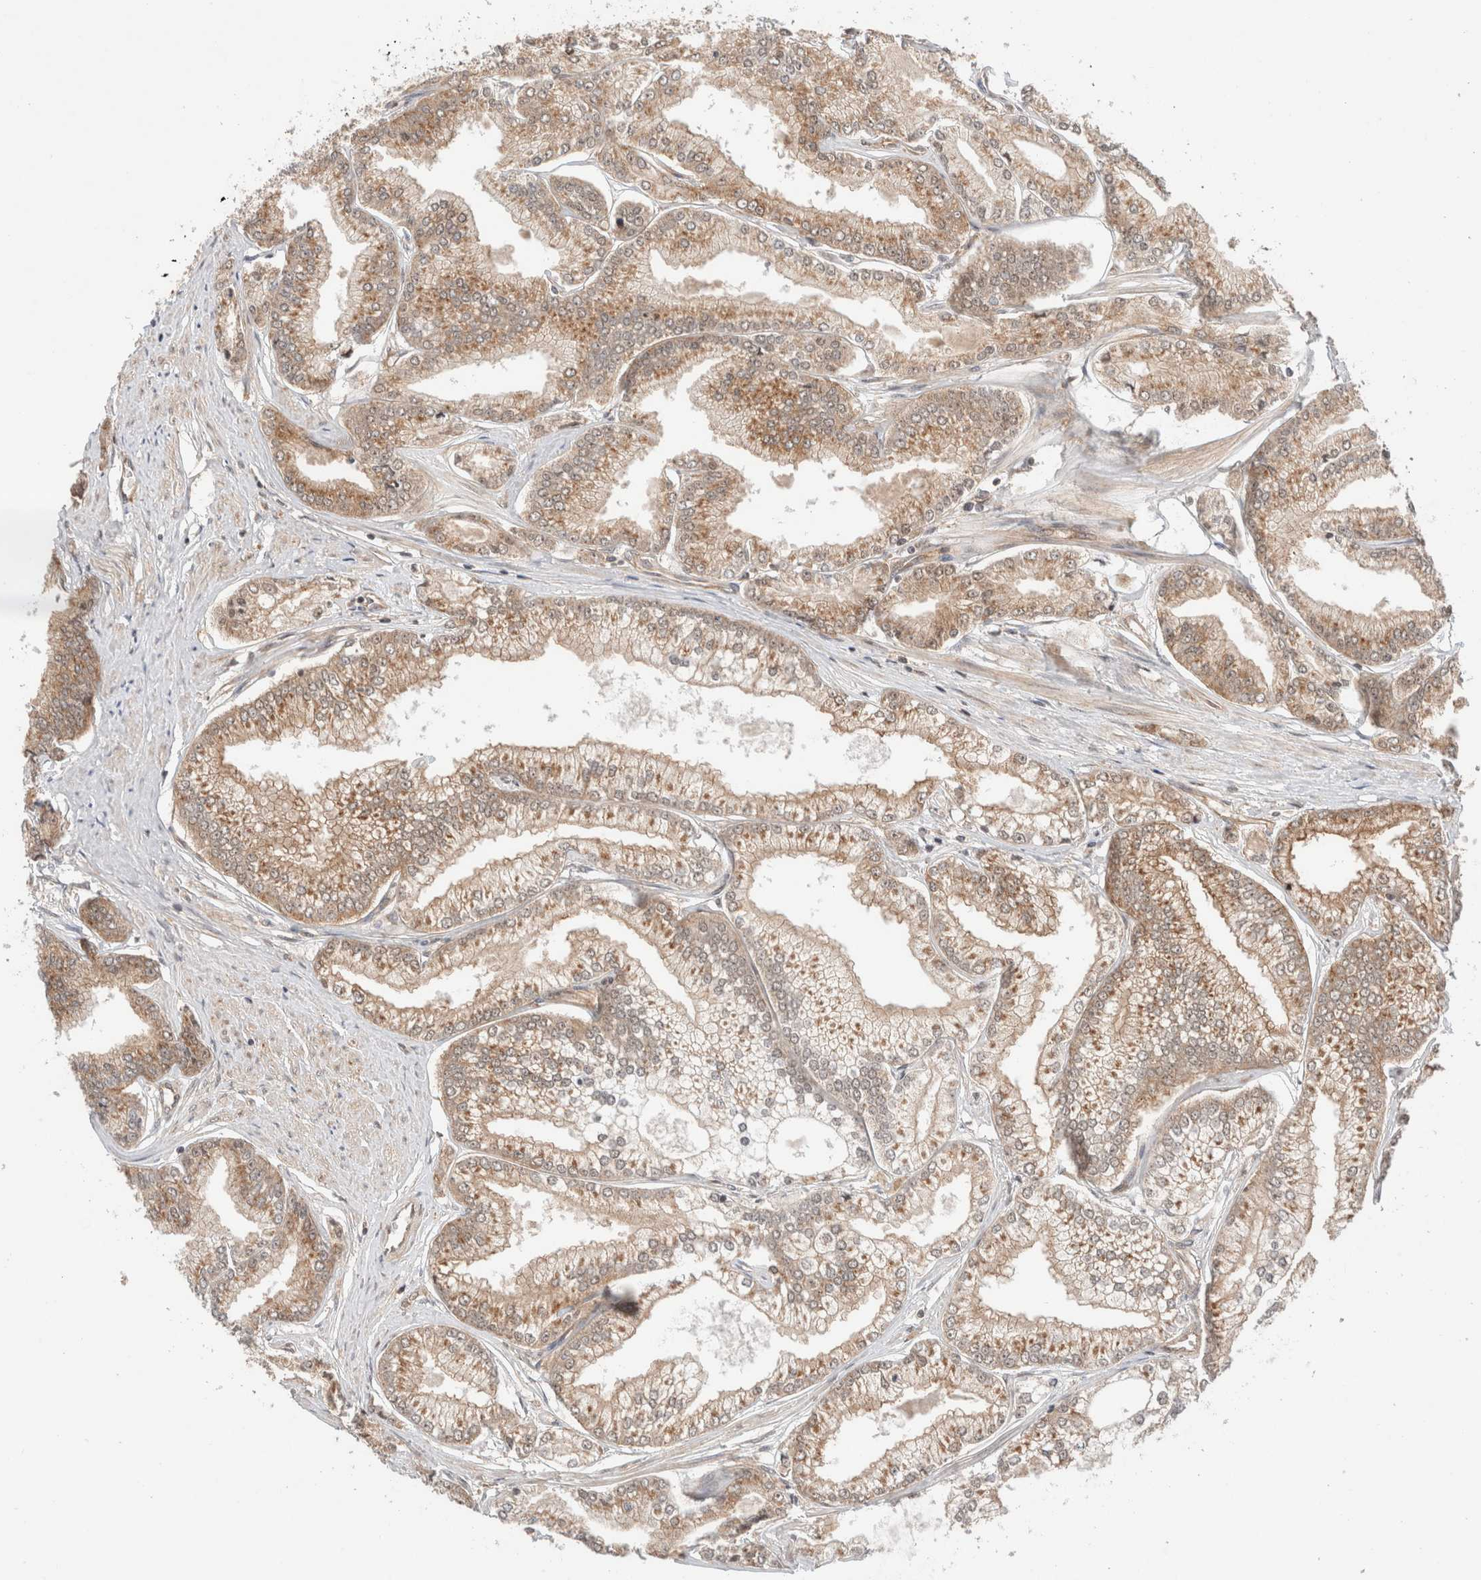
{"staining": {"intensity": "moderate", "quantity": ">75%", "location": "cytoplasmic/membranous"}, "tissue": "prostate cancer", "cell_type": "Tumor cells", "image_type": "cancer", "snomed": [{"axis": "morphology", "description": "Adenocarcinoma, Low grade"}, {"axis": "topography", "description": "Prostate"}], "caption": "Immunohistochemical staining of prostate cancer (adenocarcinoma (low-grade)) displays medium levels of moderate cytoplasmic/membranous protein staining in about >75% of tumor cells.", "gene": "SIKE1", "patient": {"sex": "male", "age": 52}}